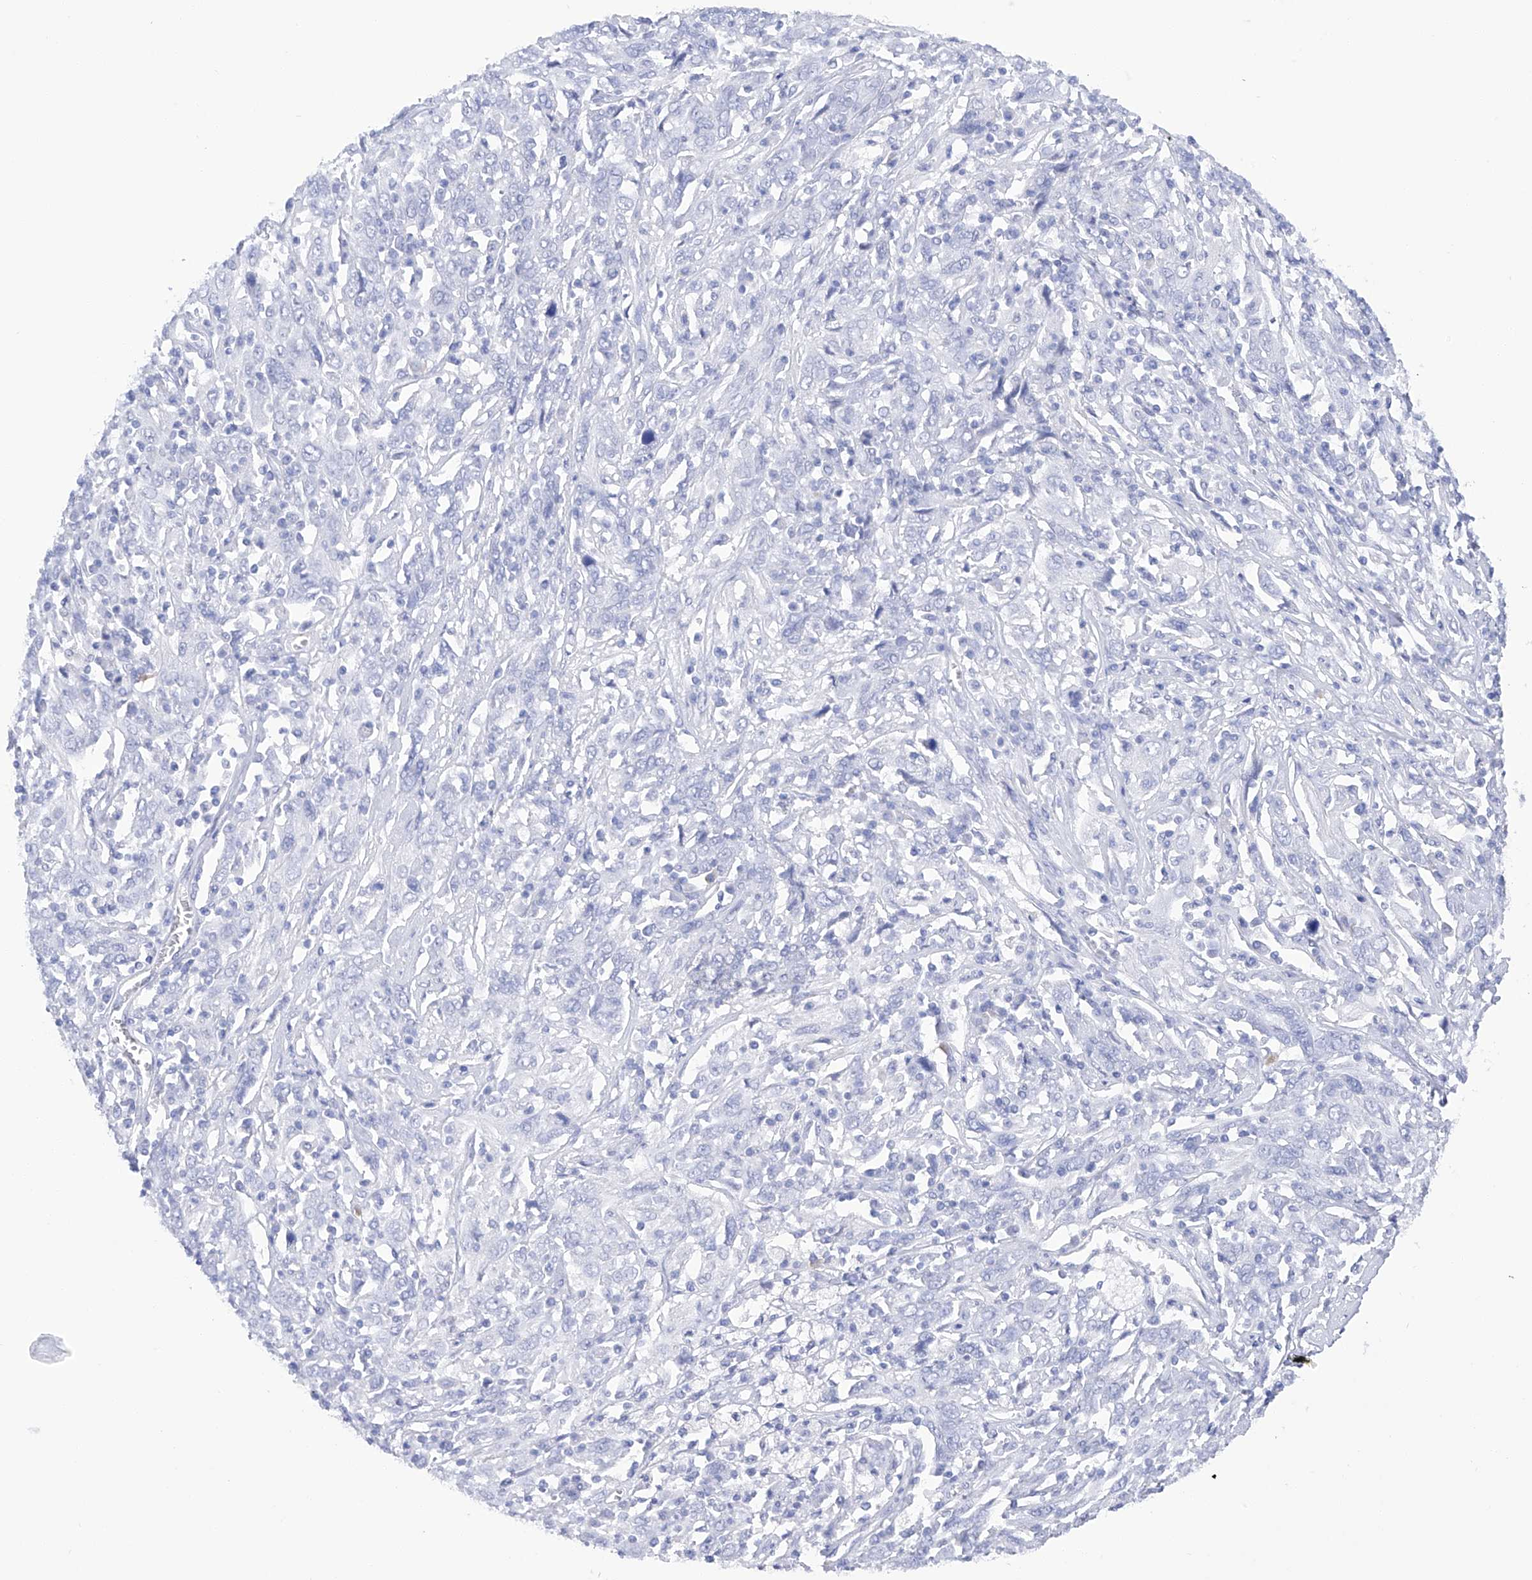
{"staining": {"intensity": "negative", "quantity": "none", "location": "none"}, "tissue": "cervical cancer", "cell_type": "Tumor cells", "image_type": "cancer", "snomed": [{"axis": "morphology", "description": "Squamous cell carcinoma, NOS"}, {"axis": "topography", "description": "Cervix"}], "caption": "IHC of human cervical cancer (squamous cell carcinoma) reveals no positivity in tumor cells. (Immunohistochemistry, brightfield microscopy, high magnification).", "gene": "FLG", "patient": {"sex": "female", "age": 46}}